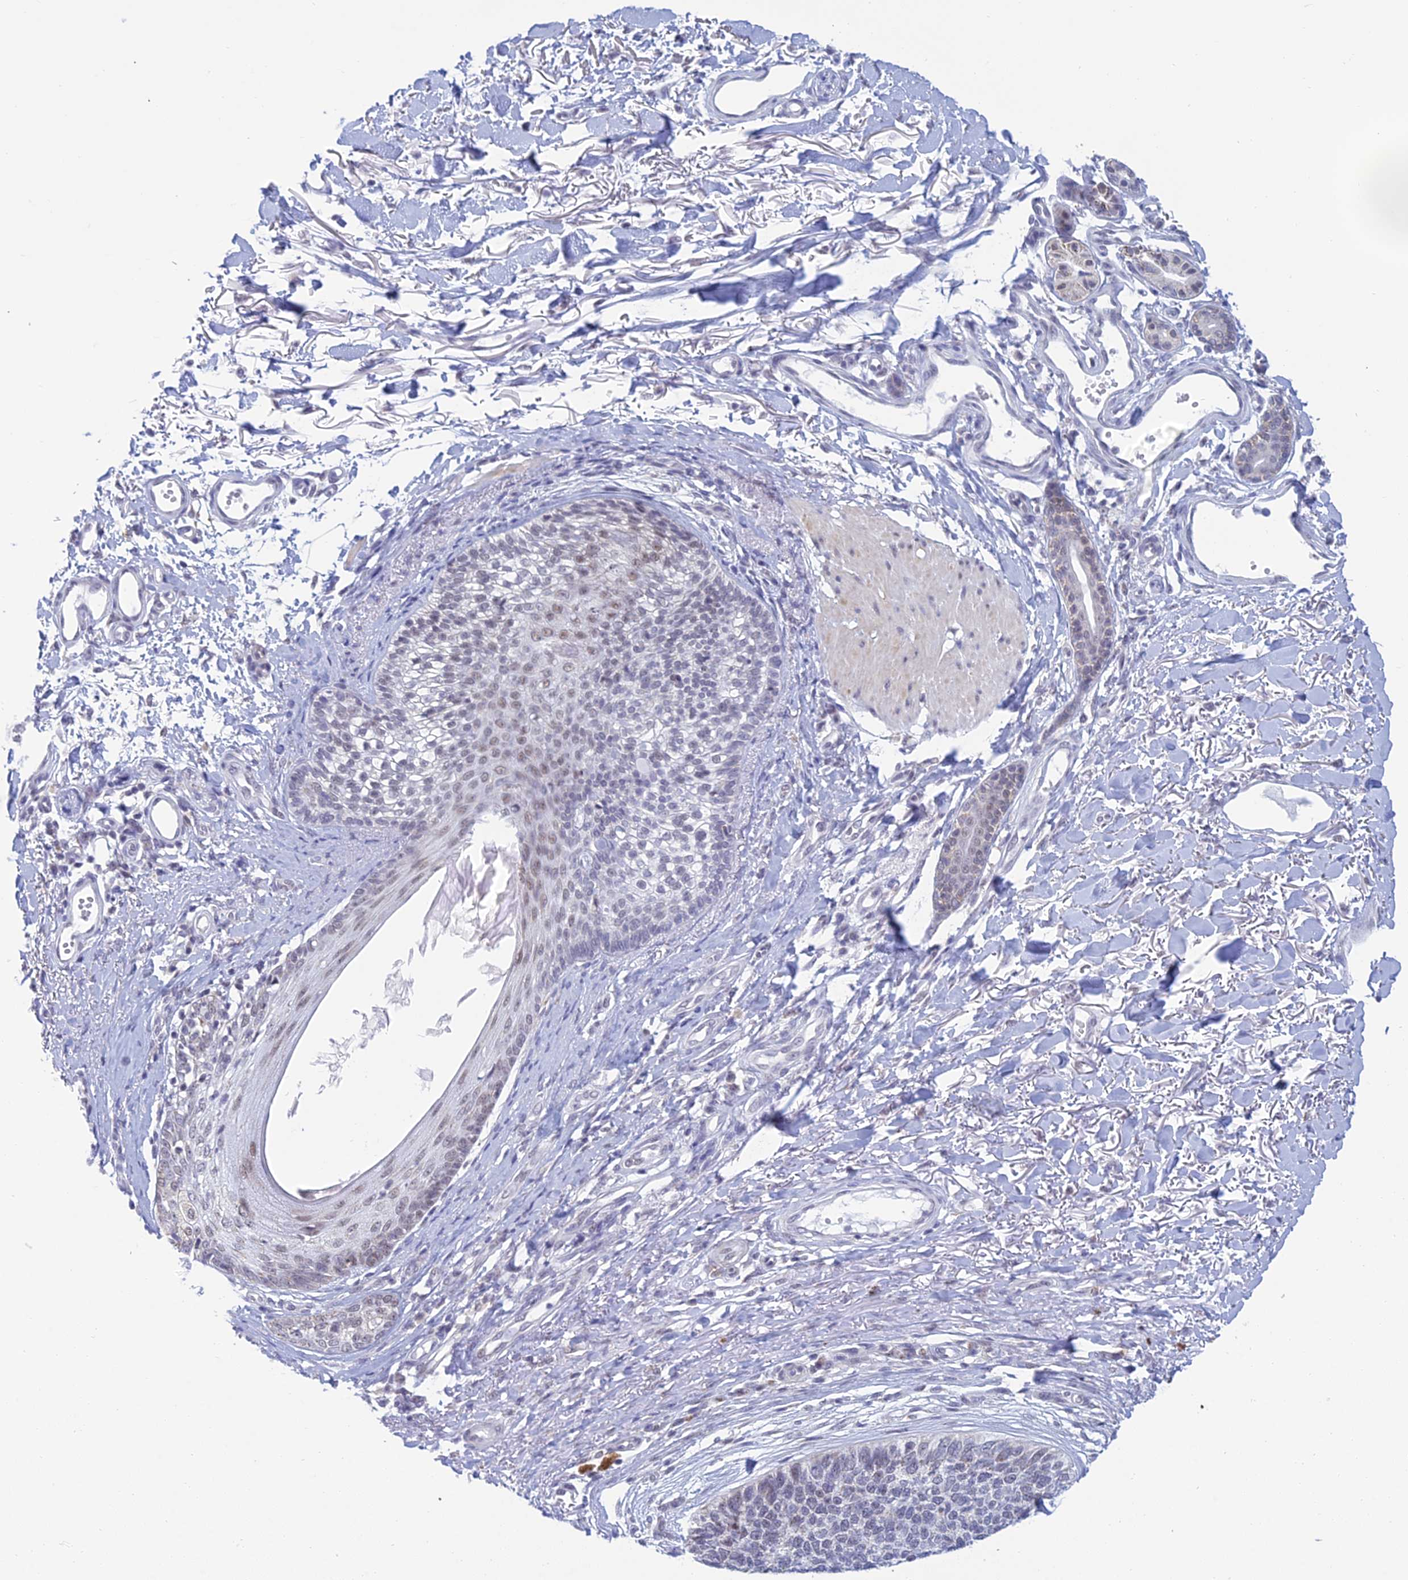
{"staining": {"intensity": "weak", "quantity": "<25%", "location": "nuclear"}, "tissue": "skin cancer", "cell_type": "Tumor cells", "image_type": "cancer", "snomed": [{"axis": "morphology", "description": "Basal cell carcinoma"}, {"axis": "topography", "description": "Skin"}], "caption": "Skin basal cell carcinoma was stained to show a protein in brown. There is no significant expression in tumor cells.", "gene": "KLF14", "patient": {"sex": "female", "age": 84}}